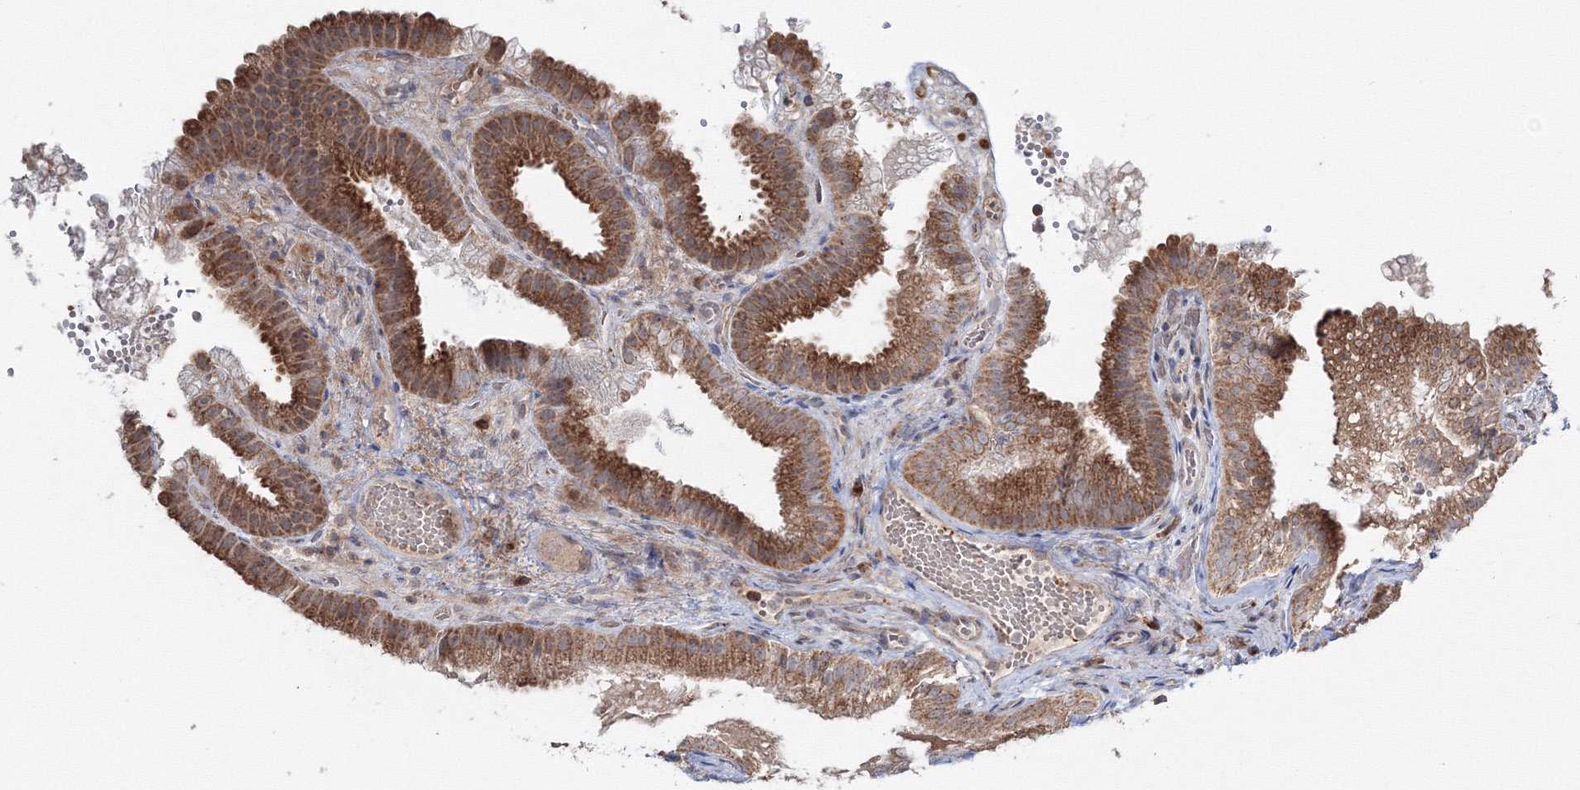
{"staining": {"intensity": "strong", "quantity": ">75%", "location": "cytoplasmic/membranous"}, "tissue": "gallbladder", "cell_type": "Glandular cells", "image_type": "normal", "snomed": [{"axis": "morphology", "description": "Normal tissue, NOS"}, {"axis": "topography", "description": "Gallbladder"}], "caption": "An immunohistochemistry image of unremarkable tissue is shown. Protein staining in brown highlights strong cytoplasmic/membranous positivity in gallbladder within glandular cells. Ihc stains the protein in brown and the nuclei are stained blue.", "gene": "PEX13", "patient": {"sex": "female", "age": 30}}